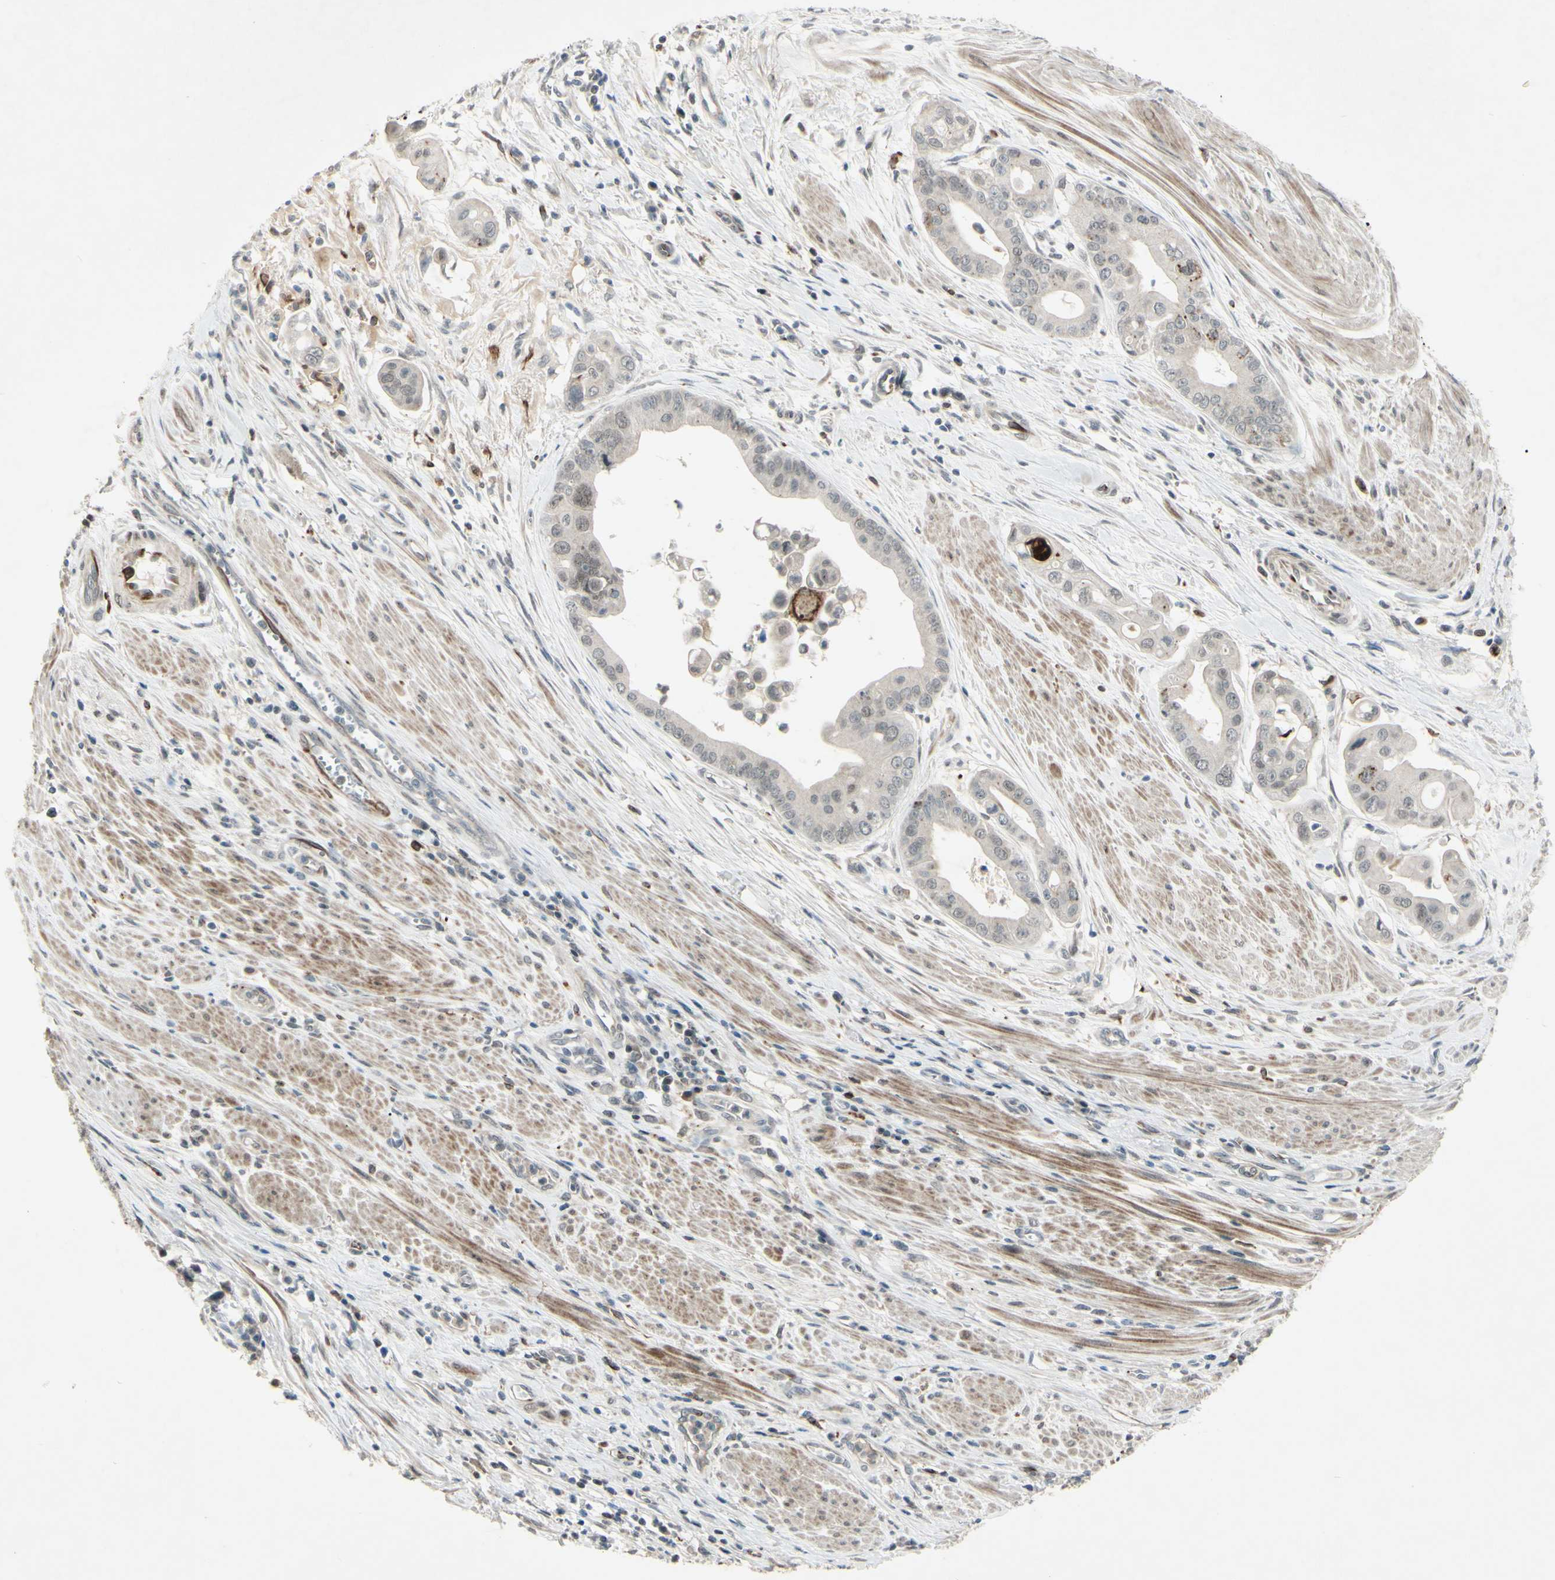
{"staining": {"intensity": "negative", "quantity": "none", "location": "none"}, "tissue": "pancreatic cancer", "cell_type": "Tumor cells", "image_type": "cancer", "snomed": [{"axis": "morphology", "description": "Adenocarcinoma, NOS"}, {"axis": "topography", "description": "Pancreas"}], "caption": "High magnification brightfield microscopy of adenocarcinoma (pancreatic) stained with DAB (3,3'-diaminobenzidine) (brown) and counterstained with hematoxylin (blue): tumor cells show no significant expression.", "gene": "FGFR2", "patient": {"sex": "female", "age": 75}}